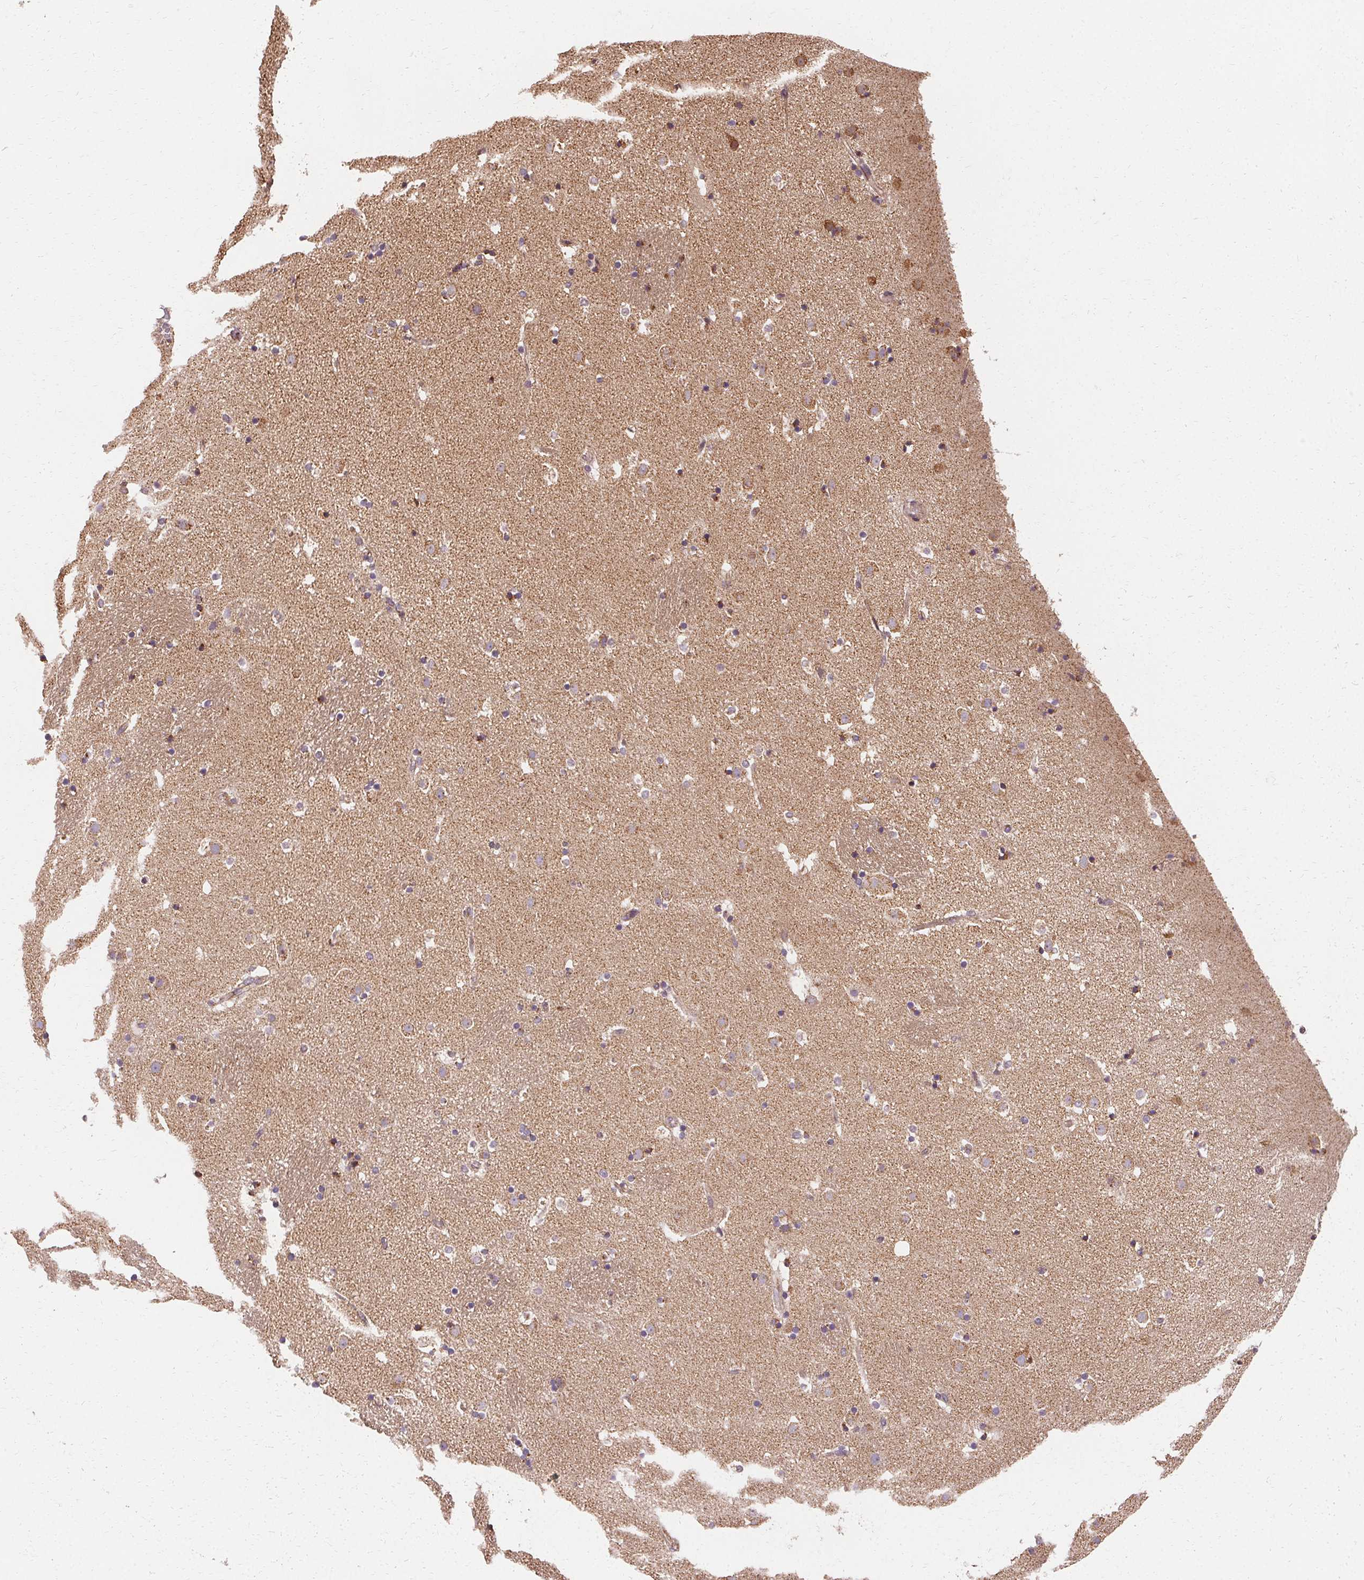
{"staining": {"intensity": "moderate", "quantity": "<25%", "location": "cytoplasmic/membranous"}, "tissue": "caudate", "cell_type": "Glial cells", "image_type": "normal", "snomed": [{"axis": "morphology", "description": "Normal tissue, NOS"}, {"axis": "topography", "description": "Lateral ventricle wall"}], "caption": "High-power microscopy captured an immunohistochemistry (IHC) histopathology image of unremarkable caudate, revealing moderate cytoplasmic/membranous positivity in approximately <25% of glial cells.", "gene": "APLP1", "patient": {"sex": "male", "age": 37}}